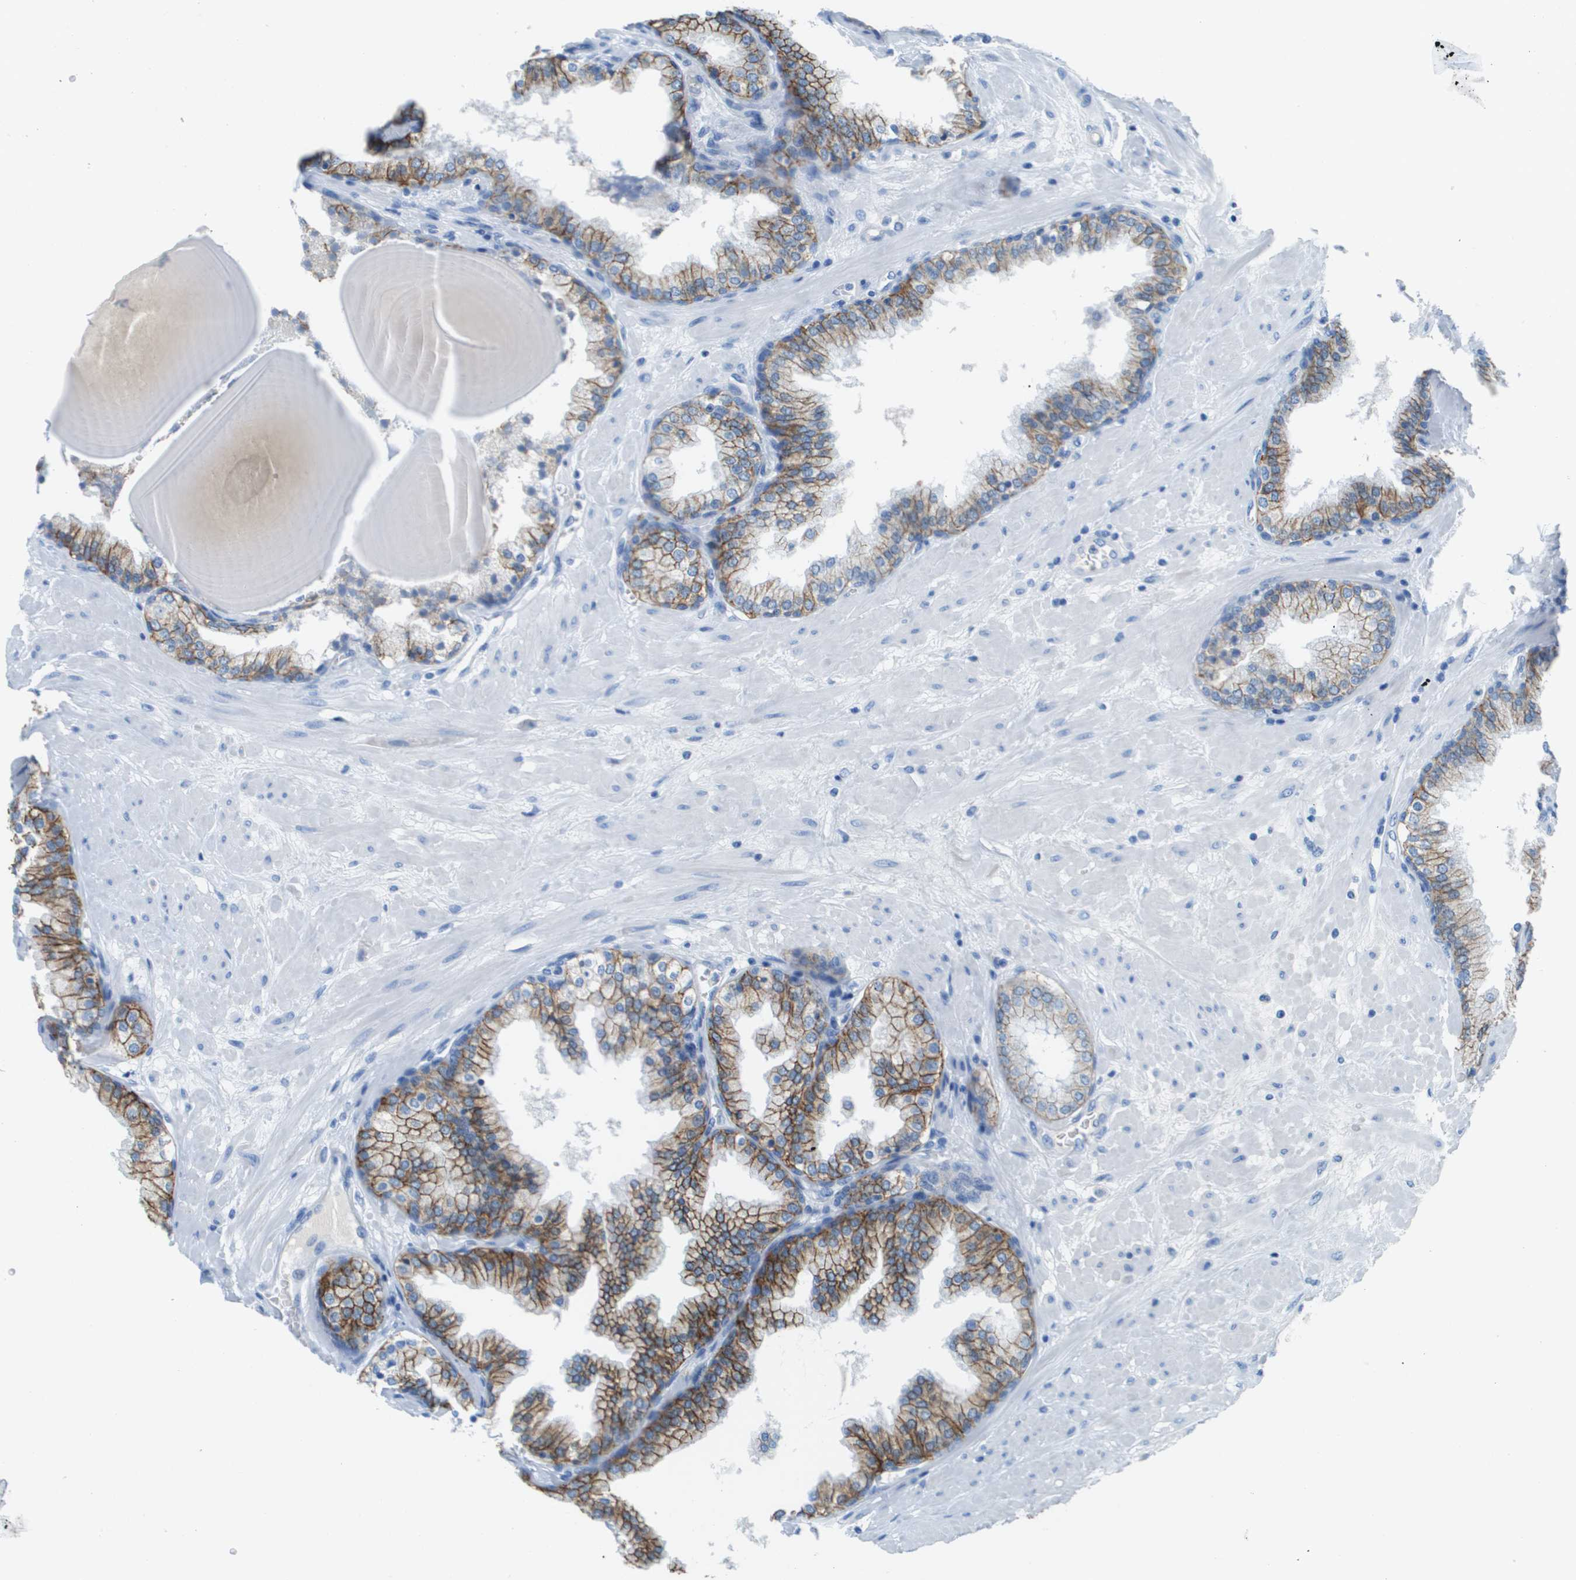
{"staining": {"intensity": "moderate", "quantity": "25%-75%", "location": "cytoplasmic/membranous"}, "tissue": "prostate", "cell_type": "Glandular cells", "image_type": "normal", "snomed": [{"axis": "morphology", "description": "Normal tissue, NOS"}, {"axis": "topography", "description": "Prostate"}], "caption": "The immunohistochemical stain highlights moderate cytoplasmic/membranous positivity in glandular cells of unremarkable prostate.", "gene": "CD46", "patient": {"sex": "male", "age": 51}}